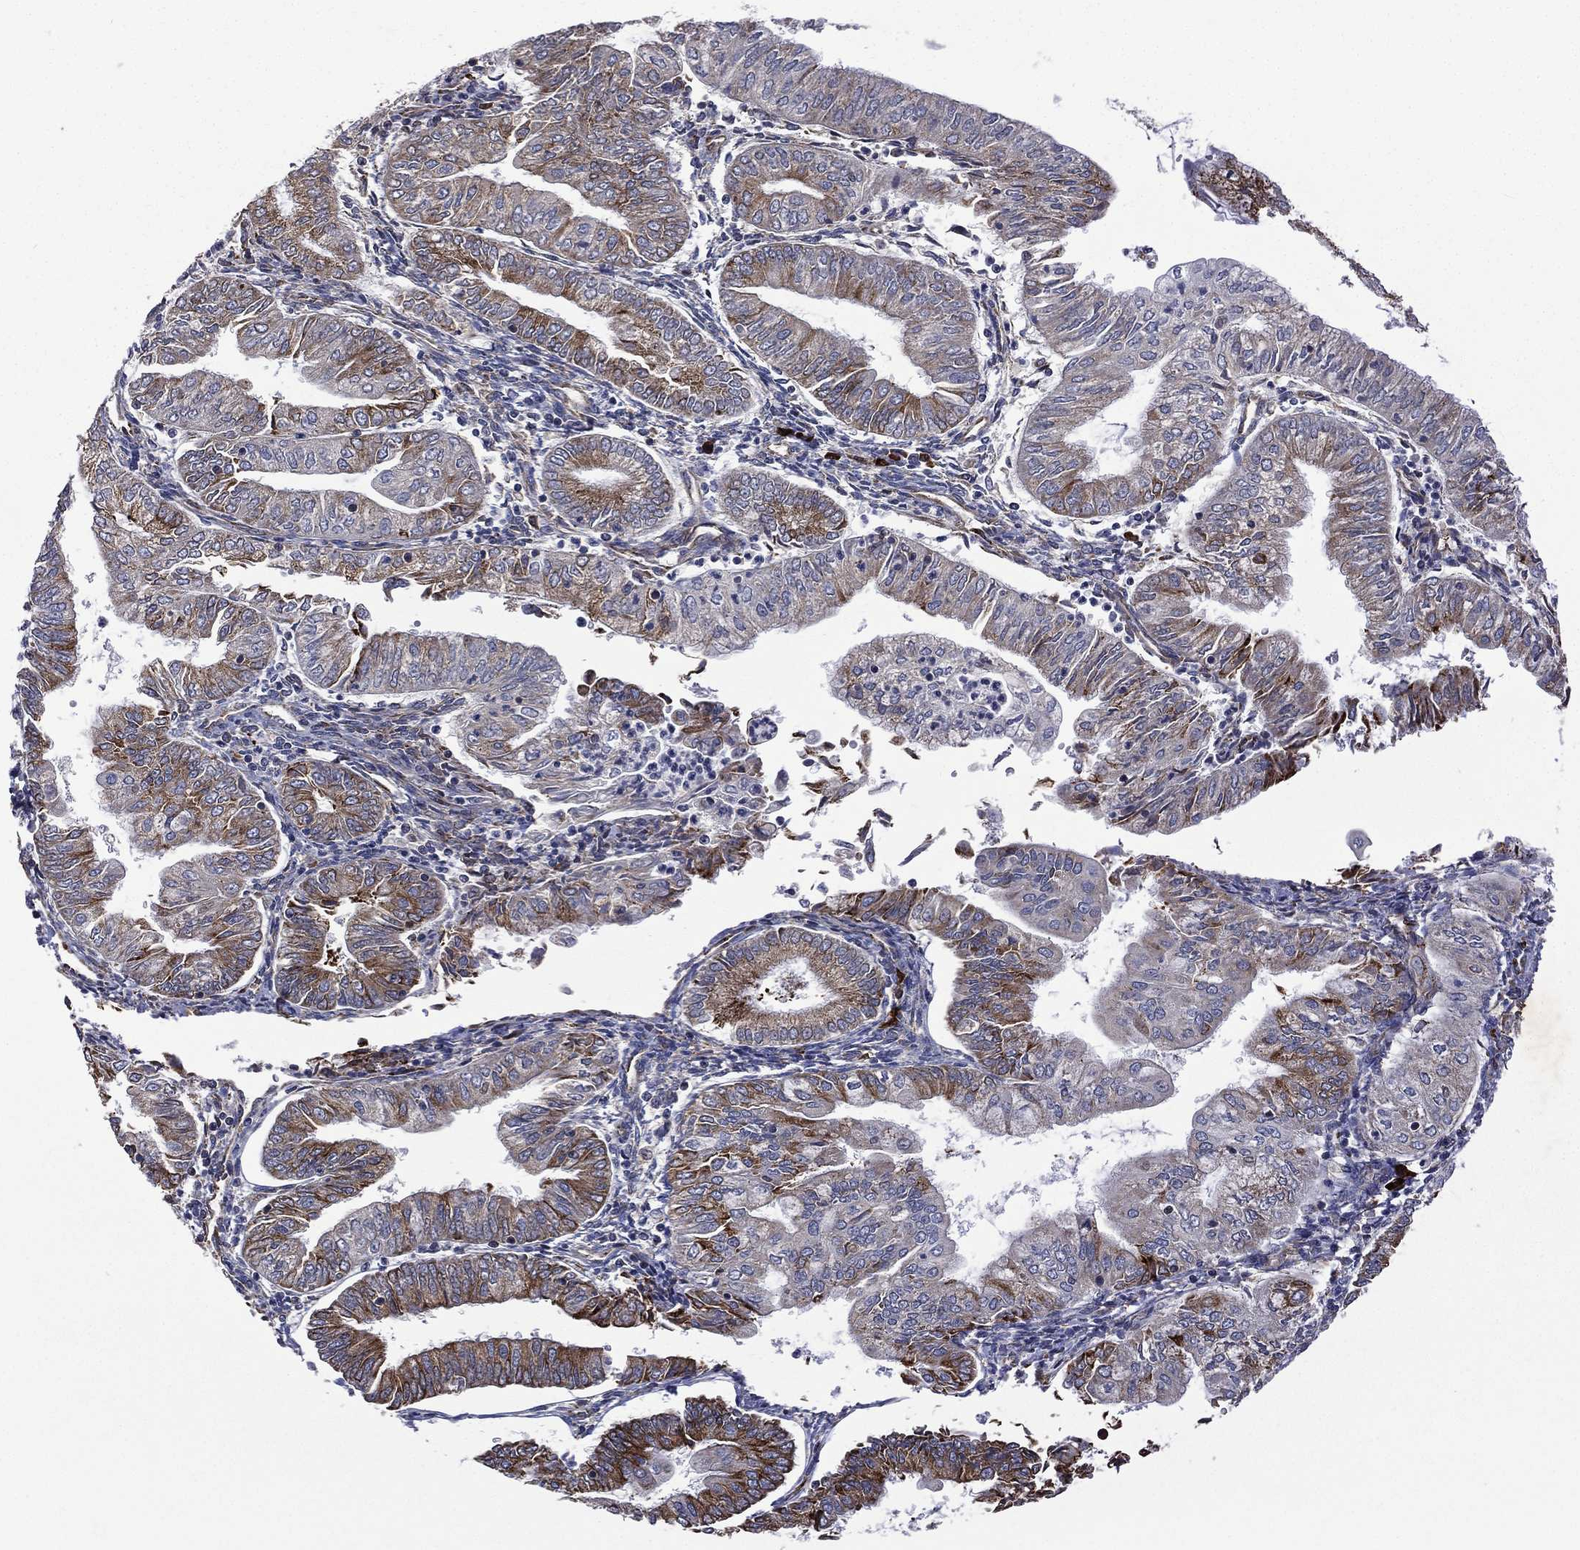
{"staining": {"intensity": "strong", "quantity": "<25%", "location": "cytoplasmic/membranous"}, "tissue": "endometrial cancer", "cell_type": "Tumor cells", "image_type": "cancer", "snomed": [{"axis": "morphology", "description": "Adenocarcinoma, NOS"}, {"axis": "topography", "description": "Endometrium"}], "caption": "Immunohistochemical staining of human adenocarcinoma (endometrial) displays medium levels of strong cytoplasmic/membranous protein expression in approximately <25% of tumor cells.", "gene": "C20orf96", "patient": {"sex": "female", "age": 55}}